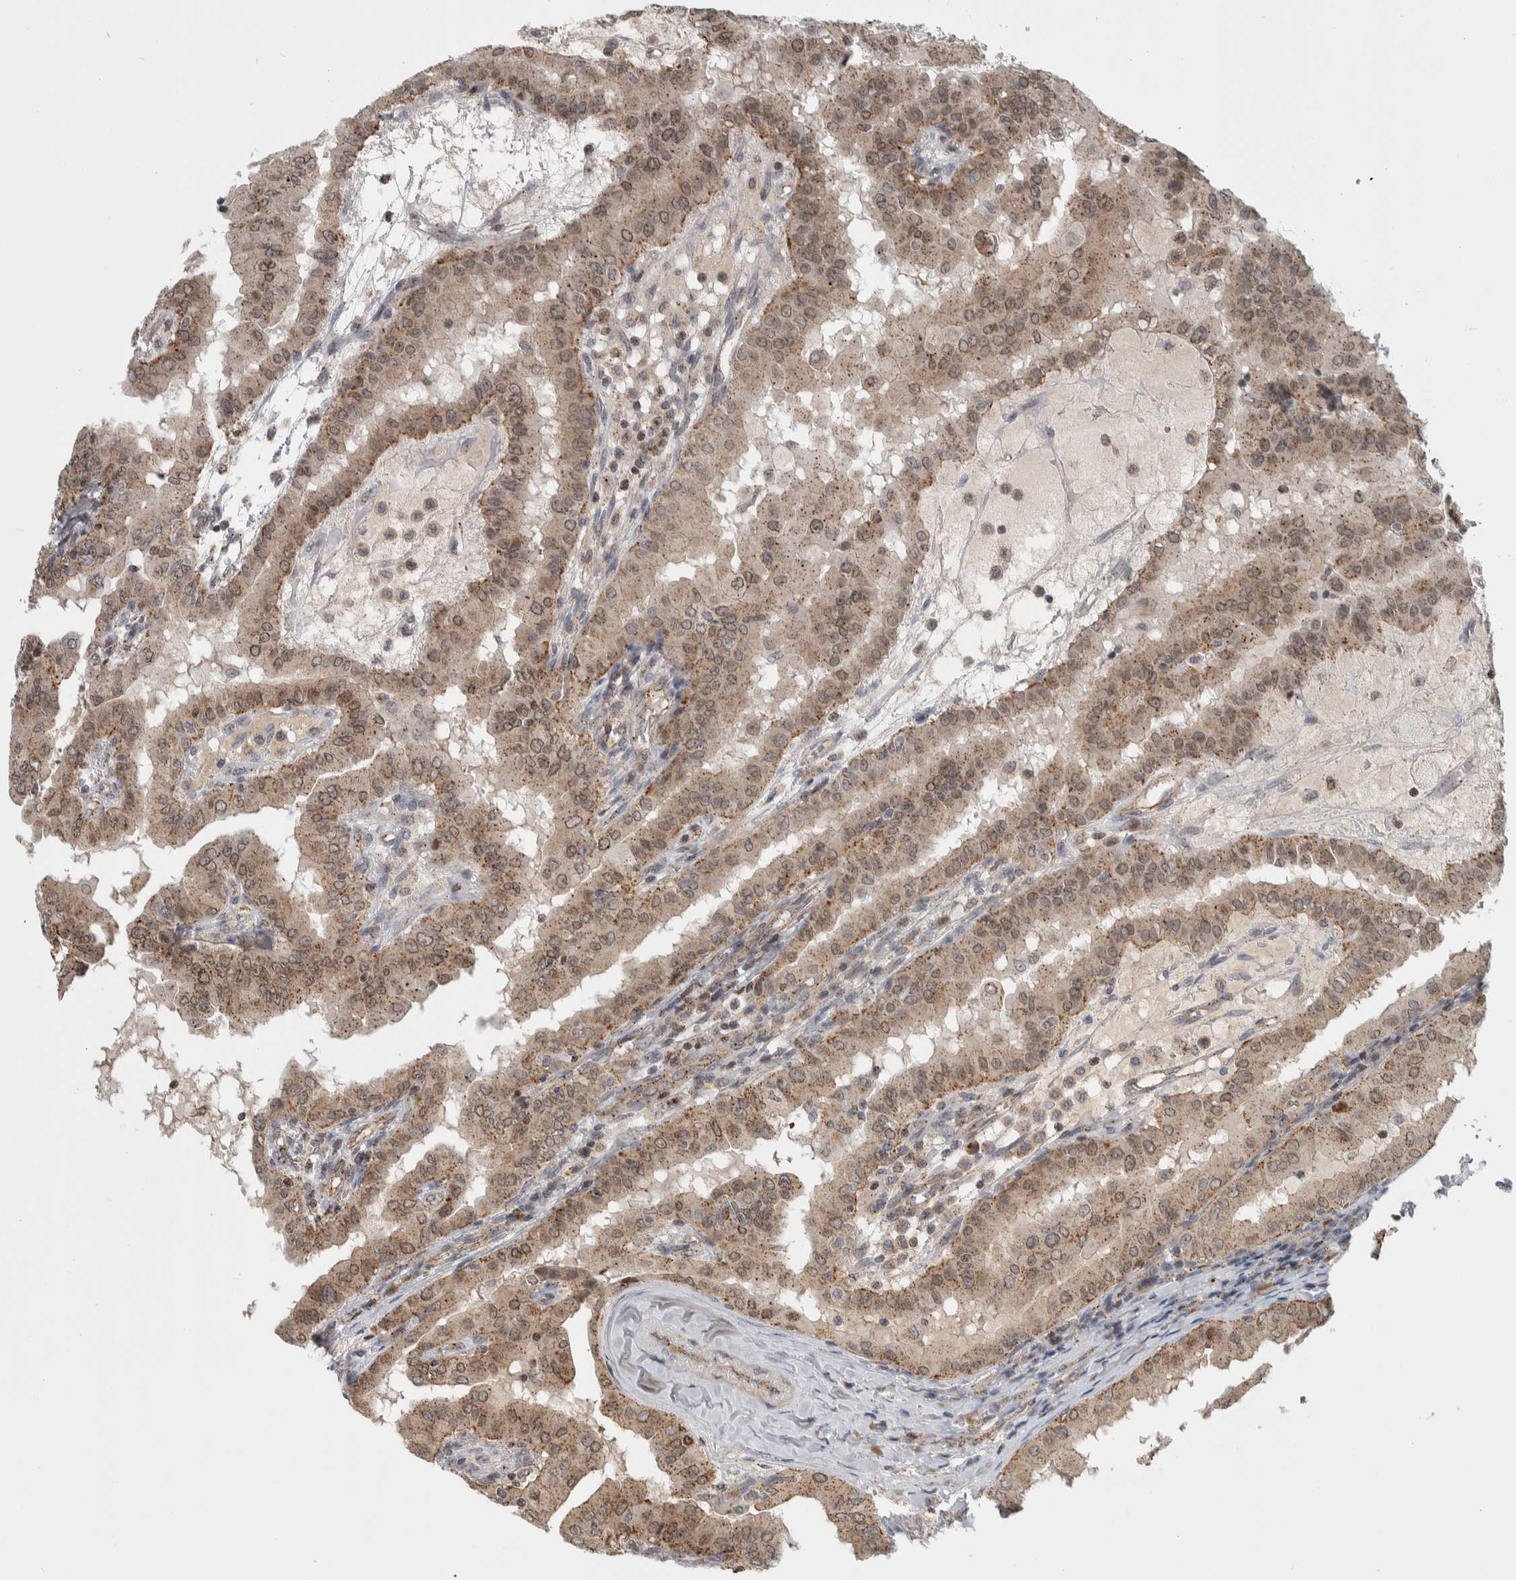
{"staining": {"intensity": "weak", "quantity": ">75%", "location": "cytoplasmic/membranous,nuclear"}, "tissue": "thyroid cancer", "cell_type": "Tumor cells", "image_type": "cancer", "snomed": [{"axis": "morphology", "description": "Papillary adenocarcinoma, NOS"}, {"axis": "topography", "description": "Thyroid gland"}], "caption": "This is a photomicrograph of immunohistochemistry staining of papillary adenocarcinoma (thyroid), which shows weak expression in the cytoplasmic/membranous and nuclear of tumor cells.", "gene": "MSL1", "patient": {"sex": "male", "age": 33}}